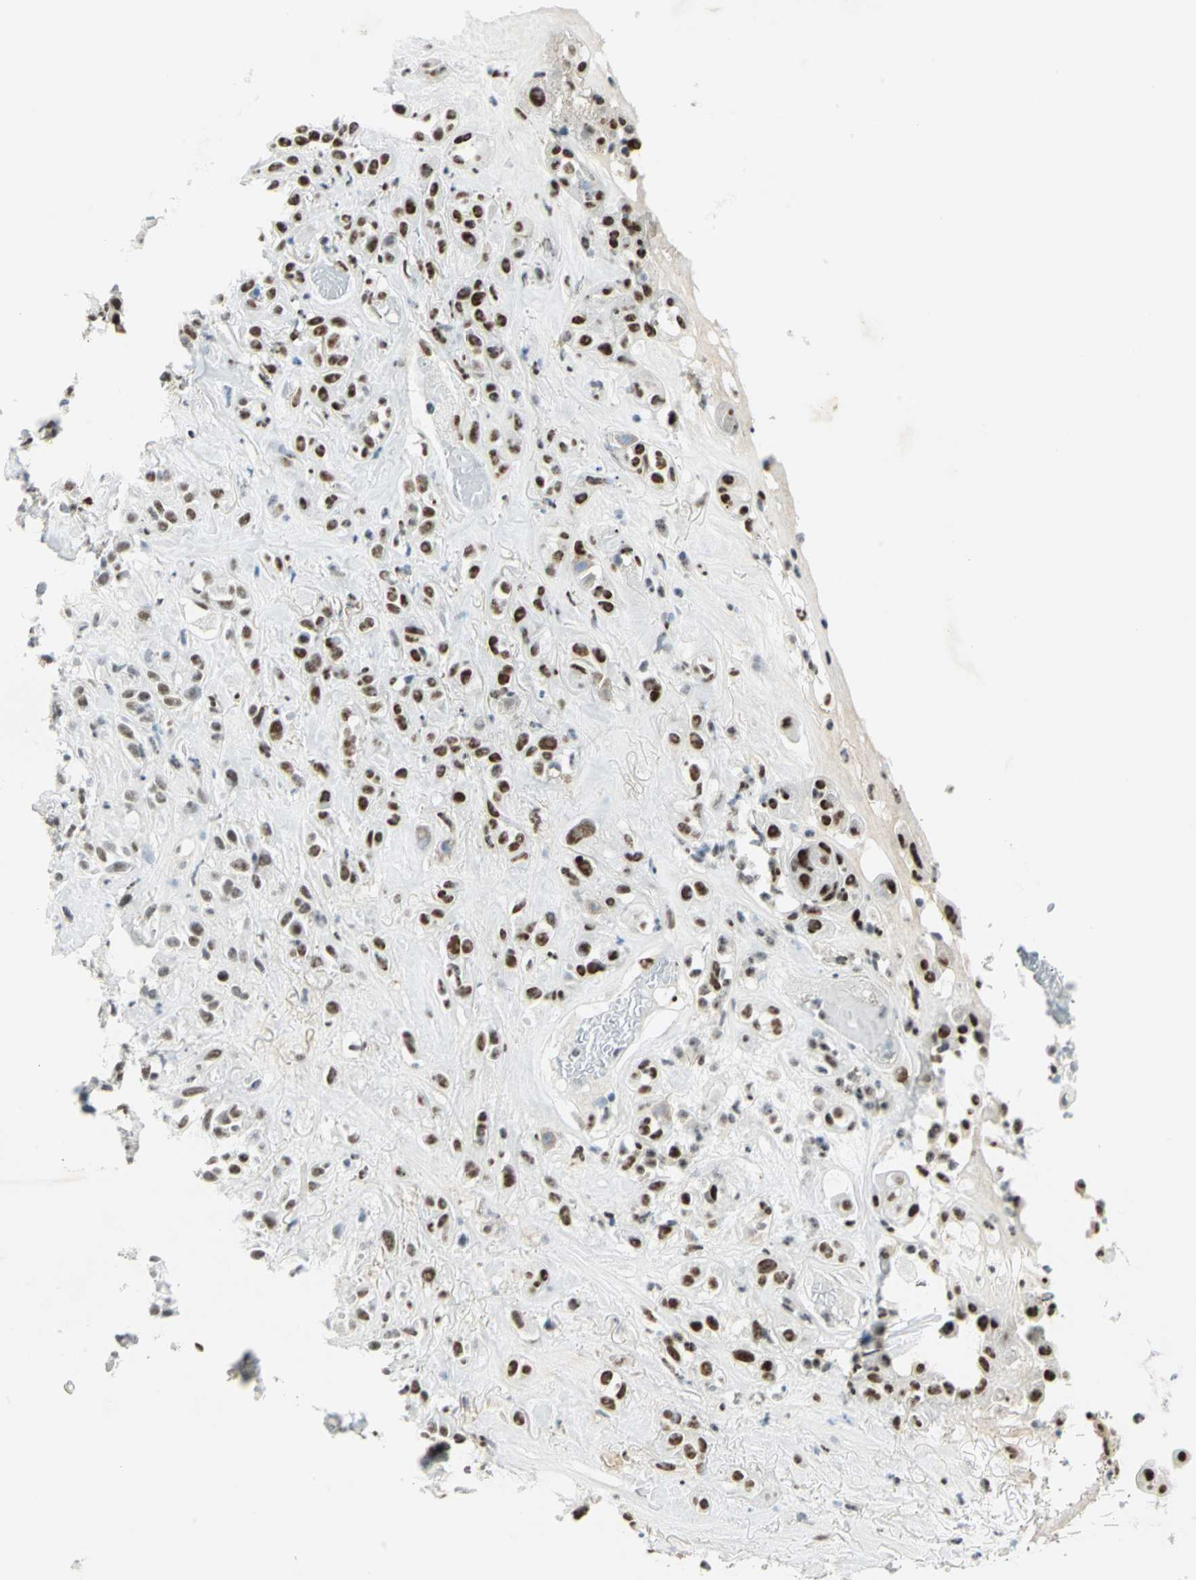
{"staining": {"intensity": "strong", "quantity": "25%-75%", "location": "nuclear"}, "tissue": "head and neck cancer", "cell_type": "Tumor cells", "image_type": "cancer", "snomed": [{"axis": "morphology", "description": "Squamous cell carcinoma, NOS"}, {"axis": "topography", "description": "Head-Neck"}], "caption": "DAB immunohistochemical staining of human head and neck cancer (squamous cell carcinoma) demonstrates strong nuclear protein positivity in approximately 25%-75% of tumor cells. The staining was performed using DAB (3,3'-diaminobenzidine), with brown indicating positive protein expression. Nuclei are stained blue with hematoxylin.", "gene": "MTMR10", "patient": {"sex": "male", "age": 62}}